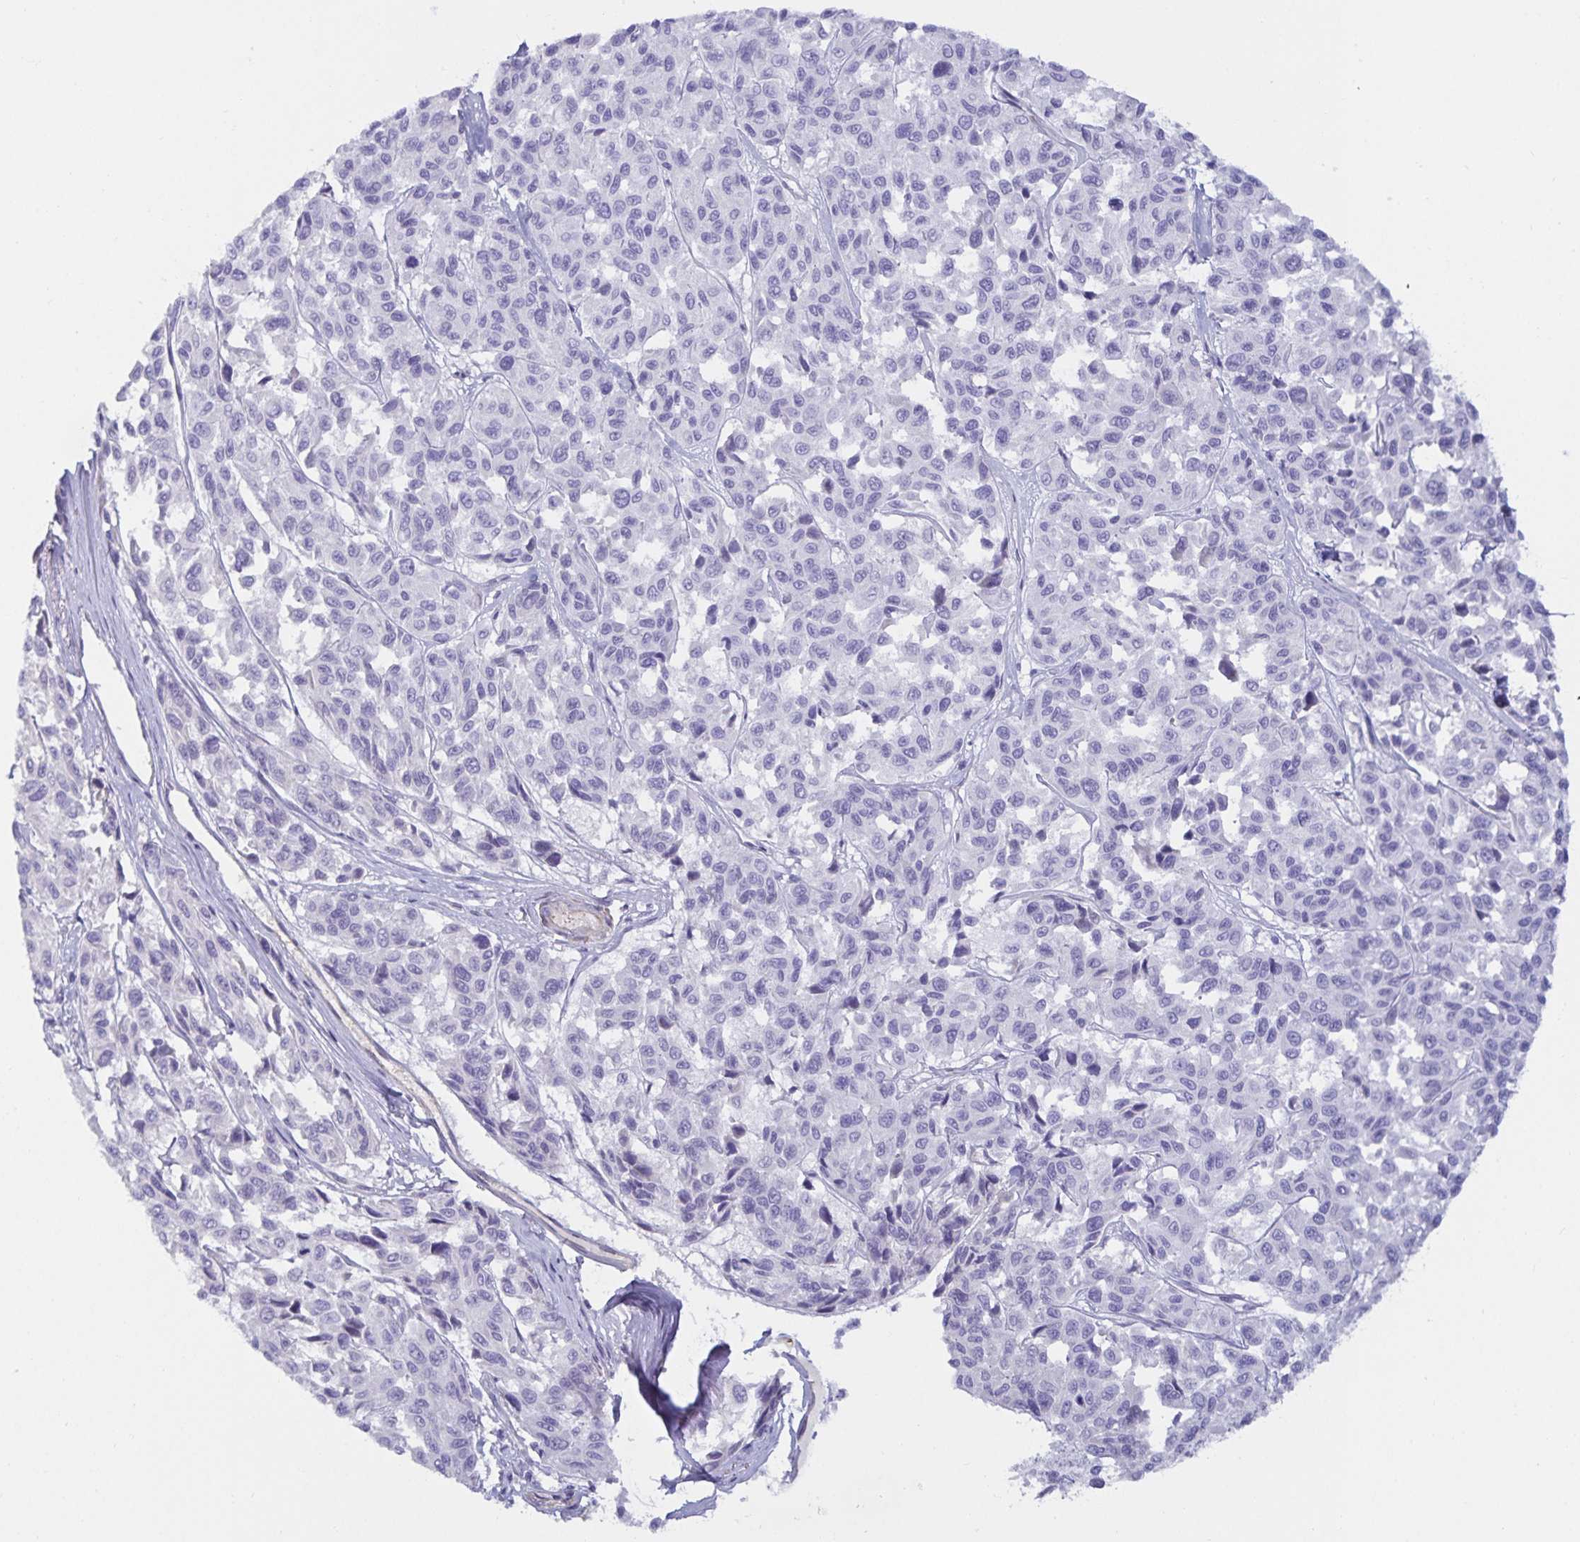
{"staining": {"intensity": "negative", "quantity": "none", "location": "none"}, "tissue": "melanoma", "cell_type": "Tumor cells", "image_type": "cancer", "snomed": [{"axis": "morphology", "description": "Malignant melanoma, NOS"}, {"axis": "topography", "description": "Skin"}], "caption": "Immunohistochemistry (IHC) micrograph of human malignant melanoma stained for a protein (brown), which demonstrates no staining in tumor cells.", "gene": "SPAG4", "patient": {"sex": "female", "age": 66}}